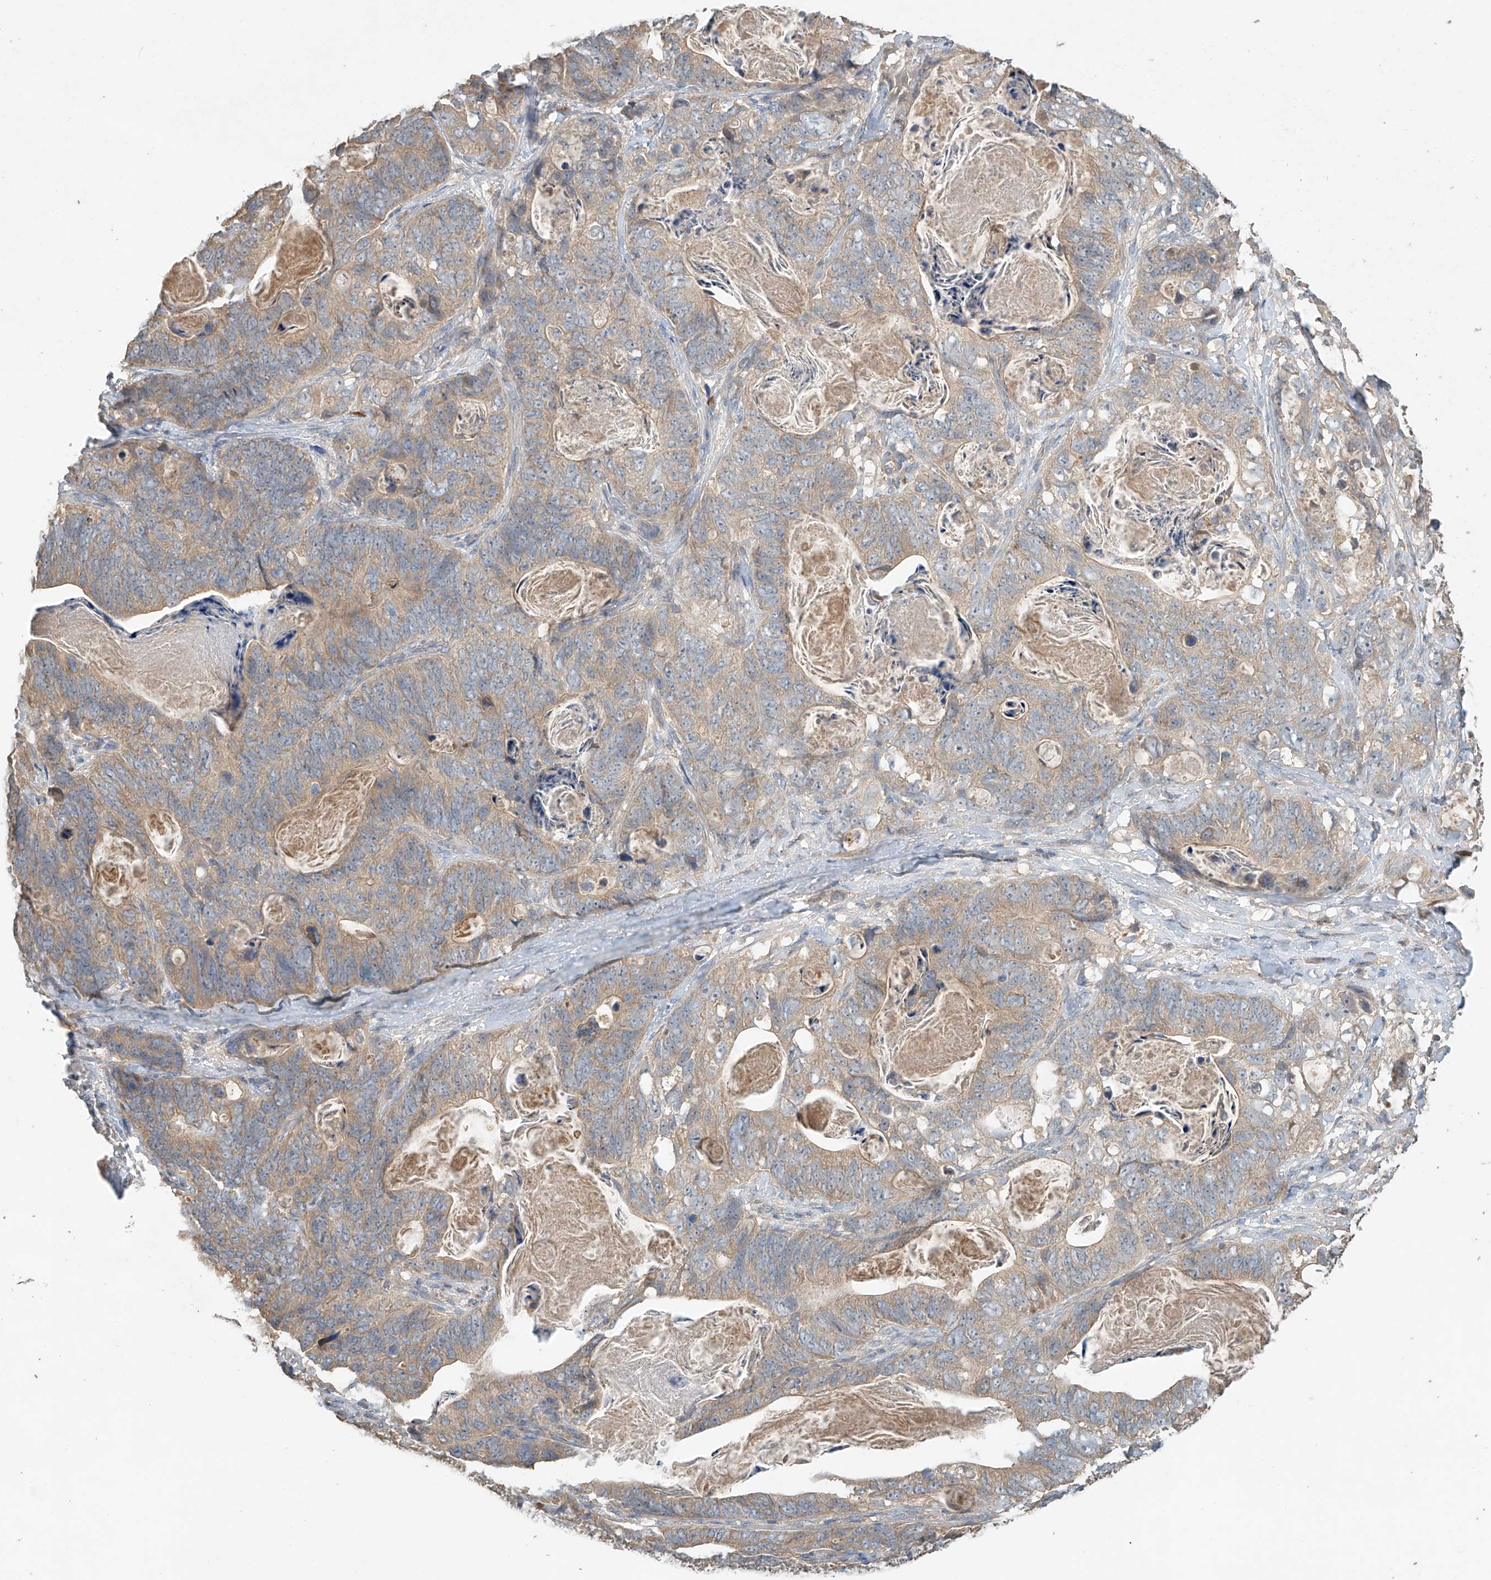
{"staining": {"intensity": "weak", "quantity": "25%-75%", "location": "cytoplasmic/membranous"}, "tissue": "stomach cancer", "cell_type": "Tumor cells", "image_type": "cancer", "snomed": [{"axis": "morphology", "description": "Normal tissue, NOS"}, {"axis": "morphology", "description": "Adenocarcinoma, NOS"}, {"axis": "topography", "description": "Stomach"}], "caption": "Stomach adenocarcinoma tissue demonstrates weak cytoplasmic/membranous staining in approximately 25%-75% of tumor cells, visualized by immunohistochemistry.", "gene": "GNB1L", "patient": {"sex": "female", "age": 89}}